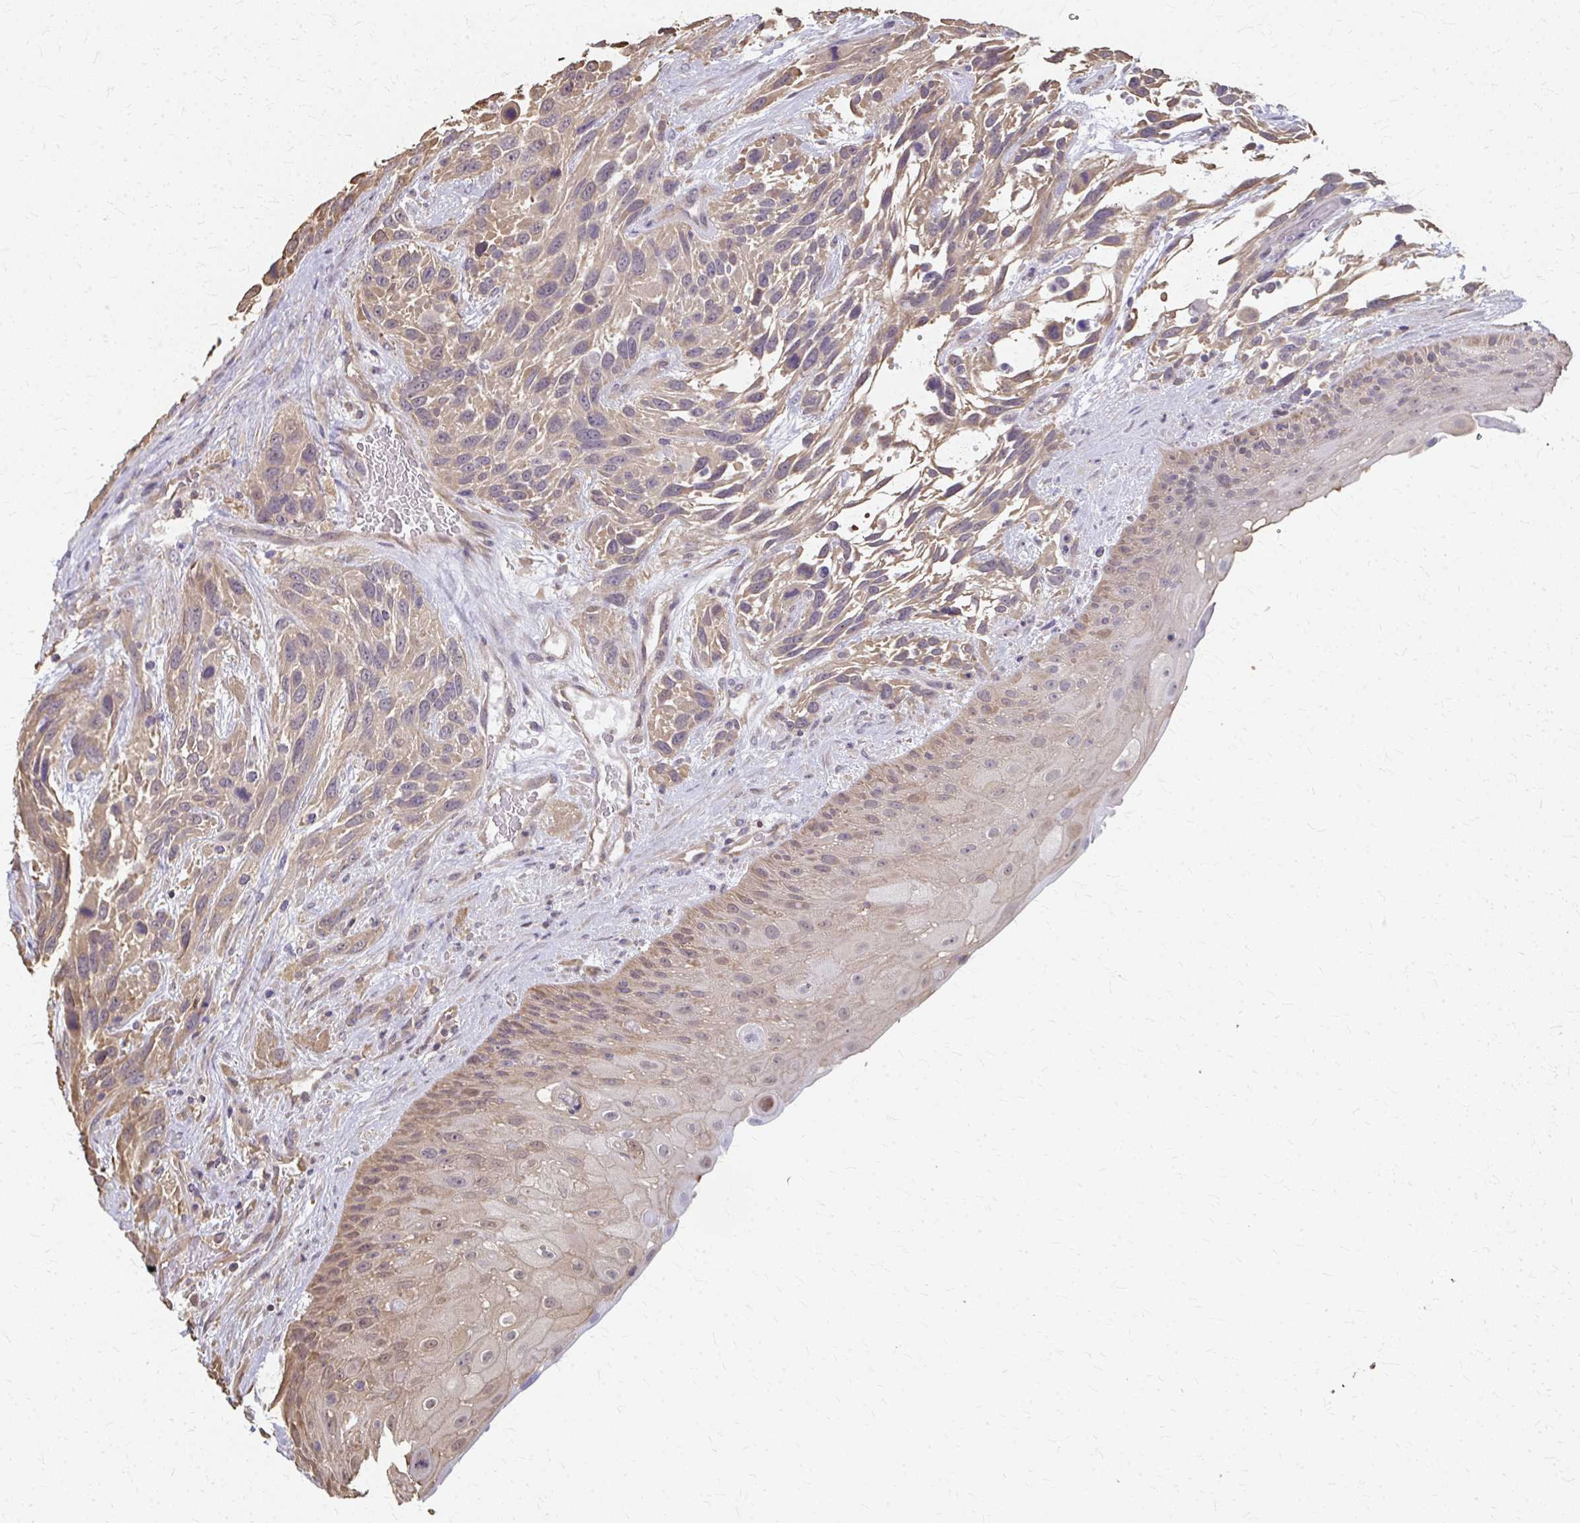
{"staining": {"intensity": "weak", "quantity": ">75%", "location": "cytoplasmic/membranous"}, "tissue": "urothelial cancer", "cell_type": "Tumor cells", "image_type": "cancer", "snomed": [{"axis": "morphology", "description": "Urothelial carcinoma, High grade"}, {"axis": "topography", "description": "Urinary bladder"}], "caption": "Weak cytoplasmic/membranous expression is identified in about >75% of tumor cells in high-grade urothelial carcinoma.", "gene": "RABGAP1L", "patient": {"sex": "female", "age": 70}}